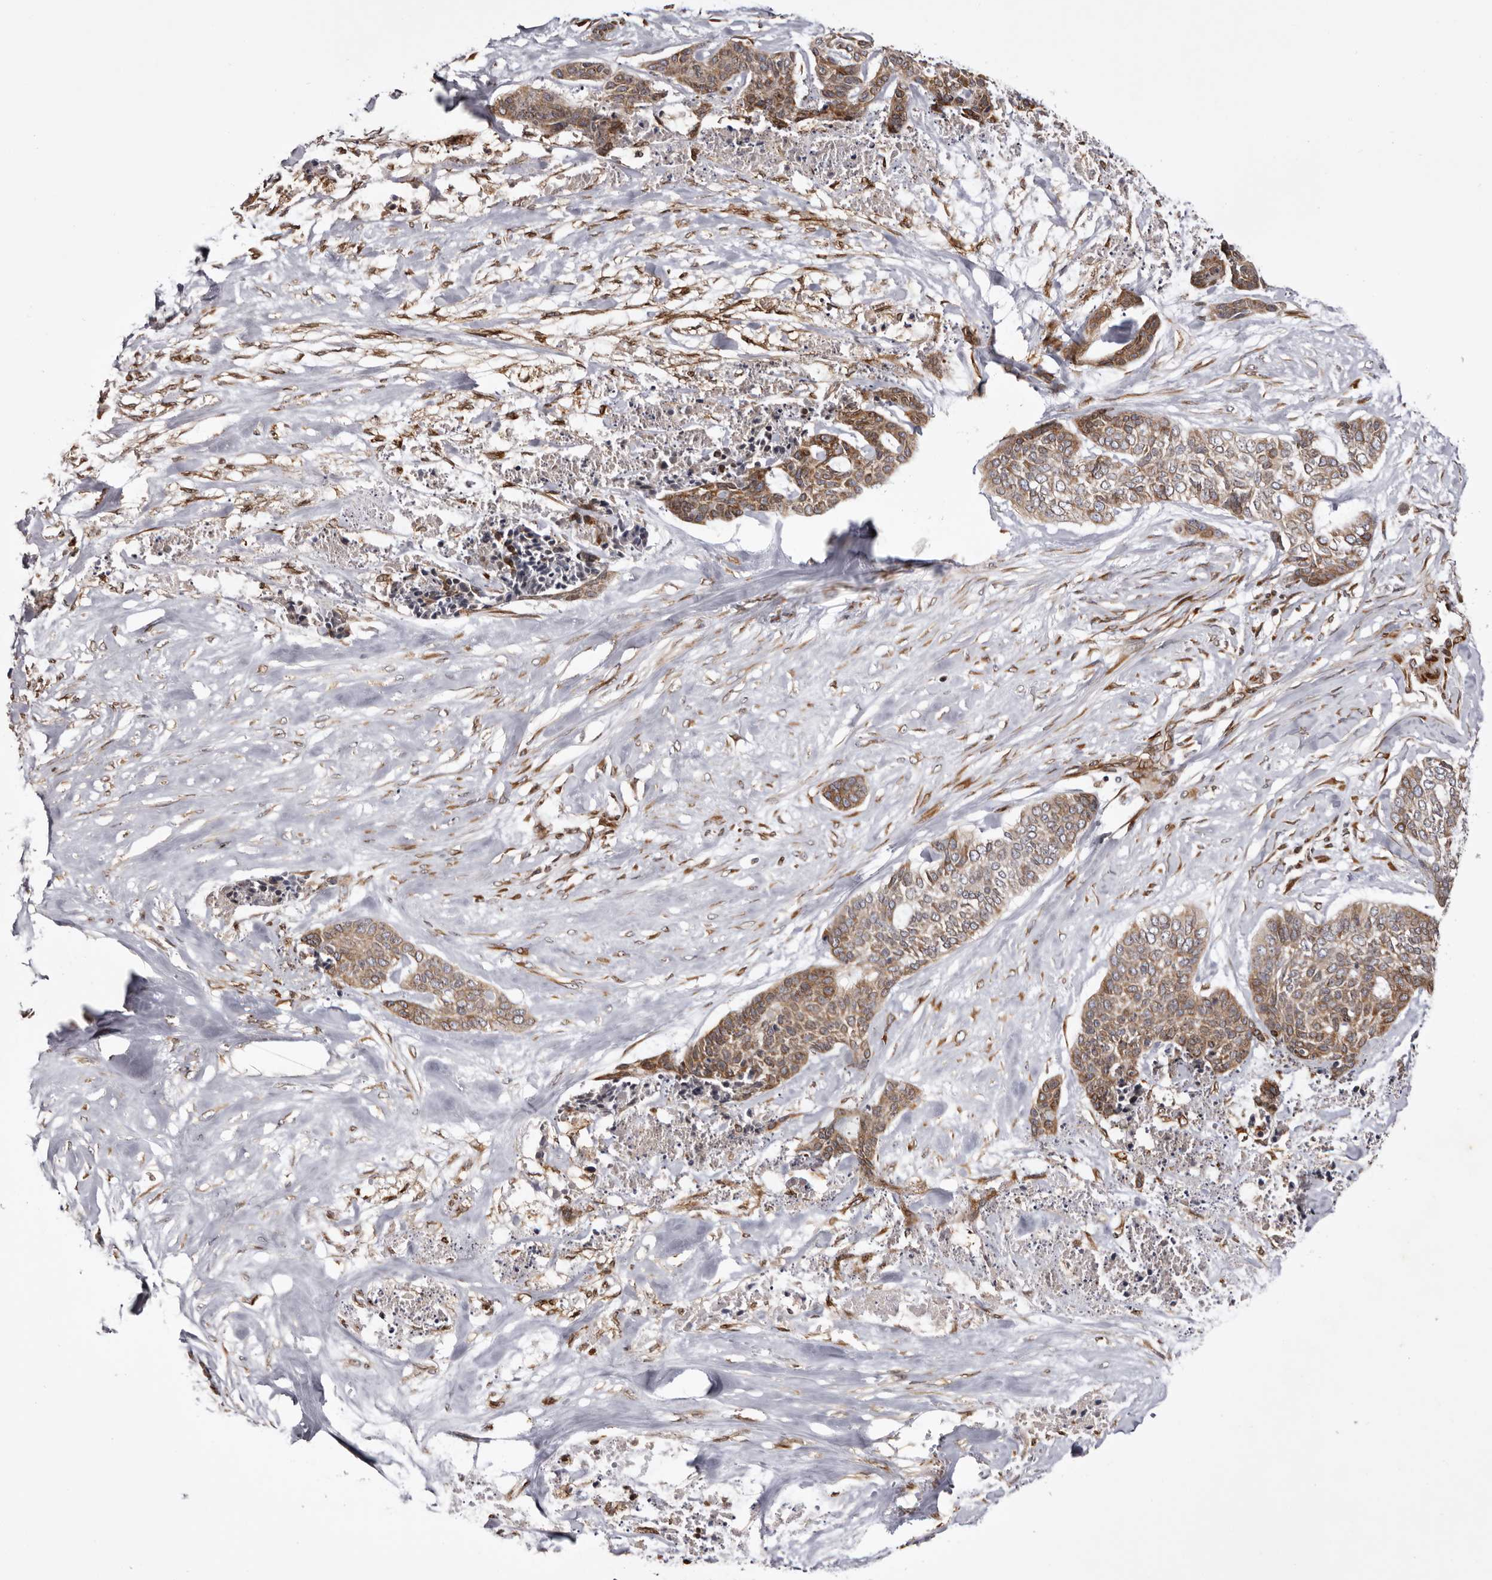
{"staining": {"intensity": "moderate", "quantity": ">75%", "location": "cytoplasmic/membranous"}, "tissue": "skin cancer", "cell_type": "Tumor cells", "image_type": "cancer", "snomed": [{"axis": "morphology", "description": "Basal cell carcinoma"}, {"axis": "topography", "description": "Skin"}], "caption": "A medium amount of moderate cytoplasmic/membranous positivity is appreciated in about >75% of tumor cells in basal cell carcinoma (skin) tissue.", "gene": "C4orf3", "patient": {"sex": "female", "age": 64}}